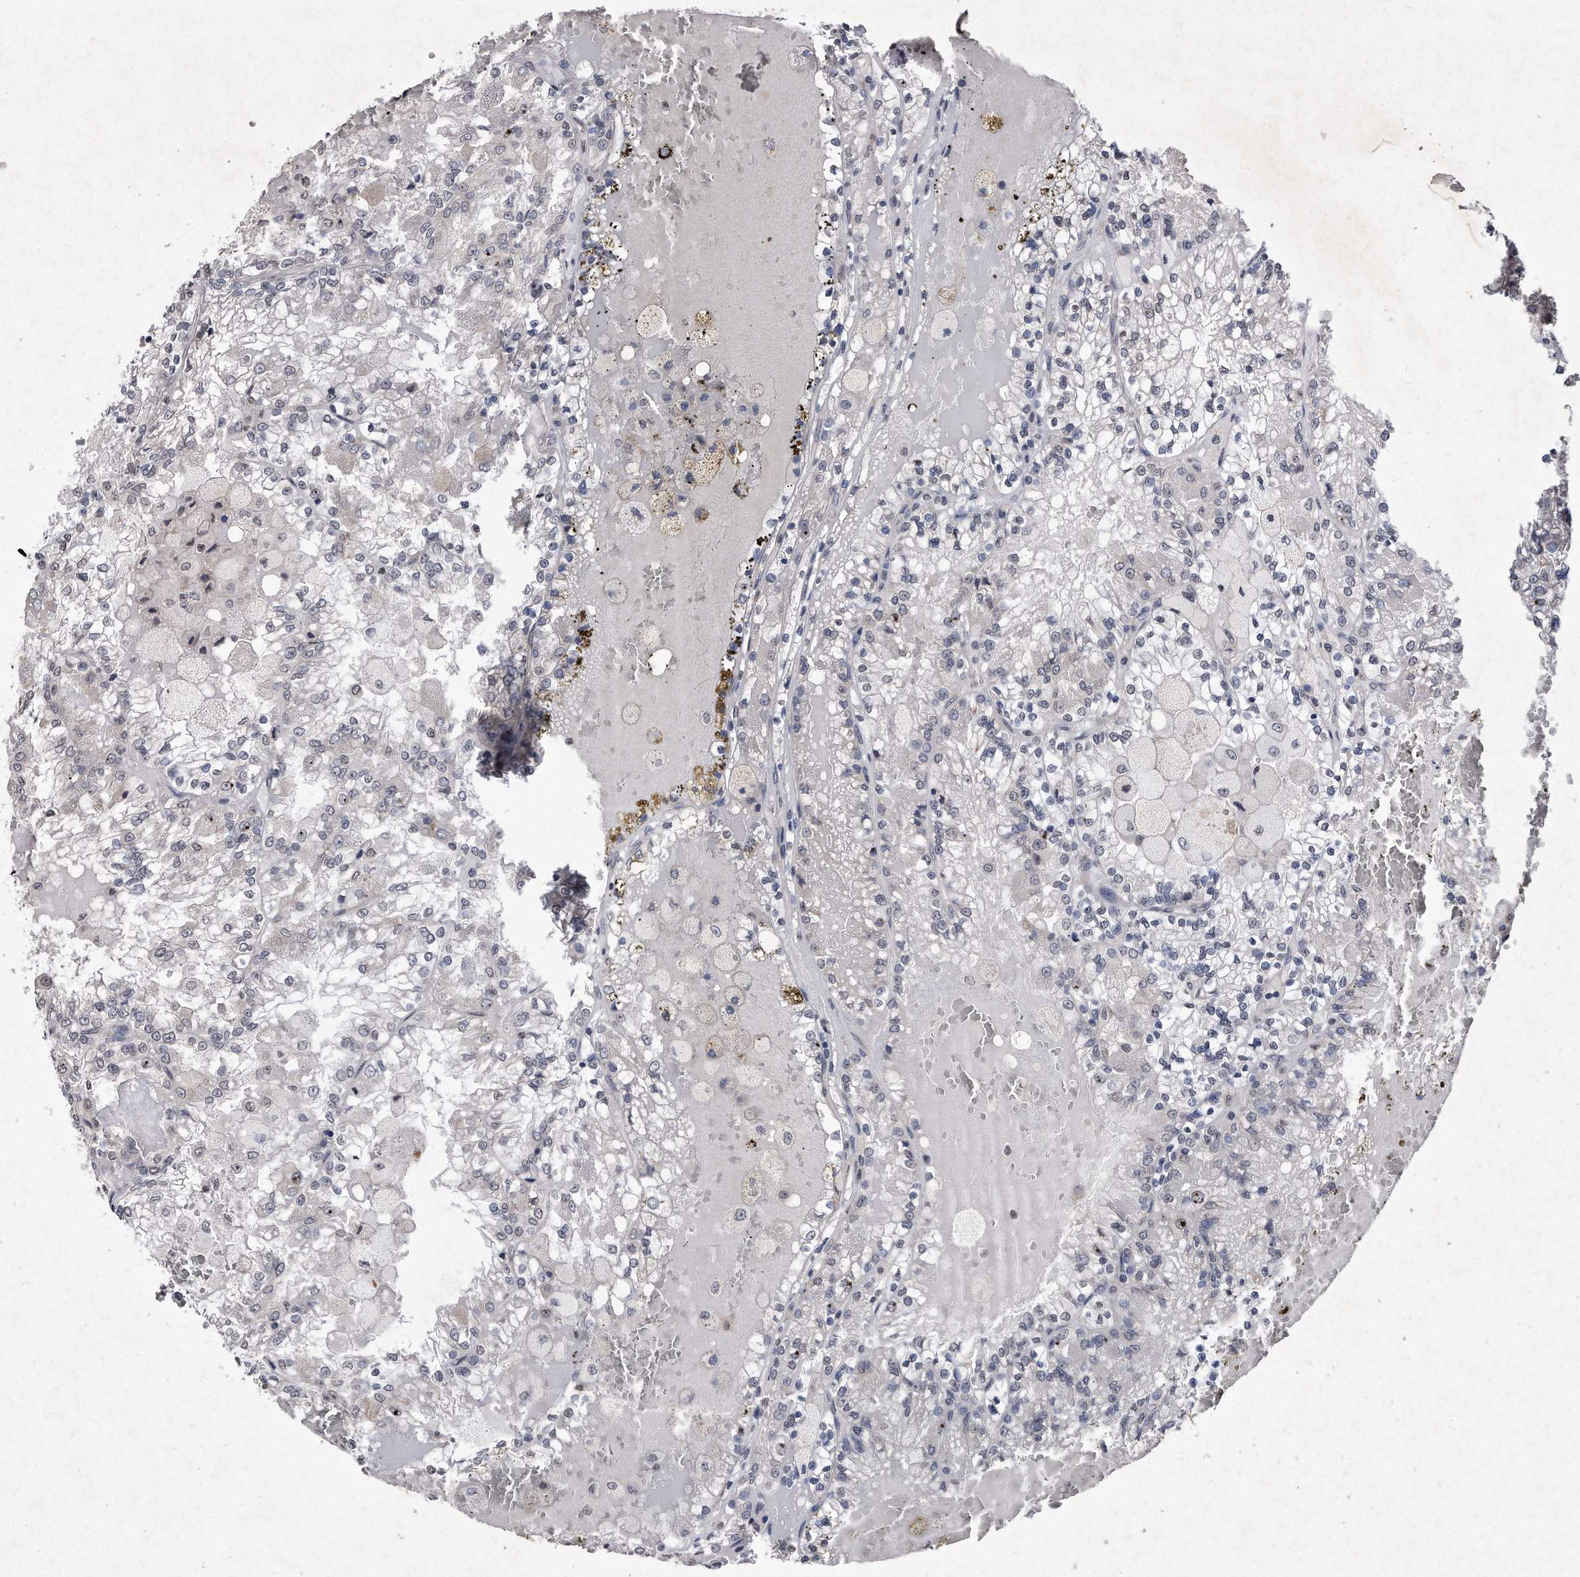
{"staining": {"intensity": "negative", "quantity": "none", "location": "none"}, "tissue": "renal cancer", "cell_type": "Tumor cells", "image_type": "cancer", "snomed": [{"axis": "morphology", "description": "Adenocarcinoma, NOS"}, {"axis": "topography", "description": "Kidney"}], "caption": "This is a photomicrograph of IHC staining of renal cancer (adenocarcinoma), which shows no positivity in tumor cells.", "gene": "DAB1", "patient": {"sex": "female", "age": 56}}